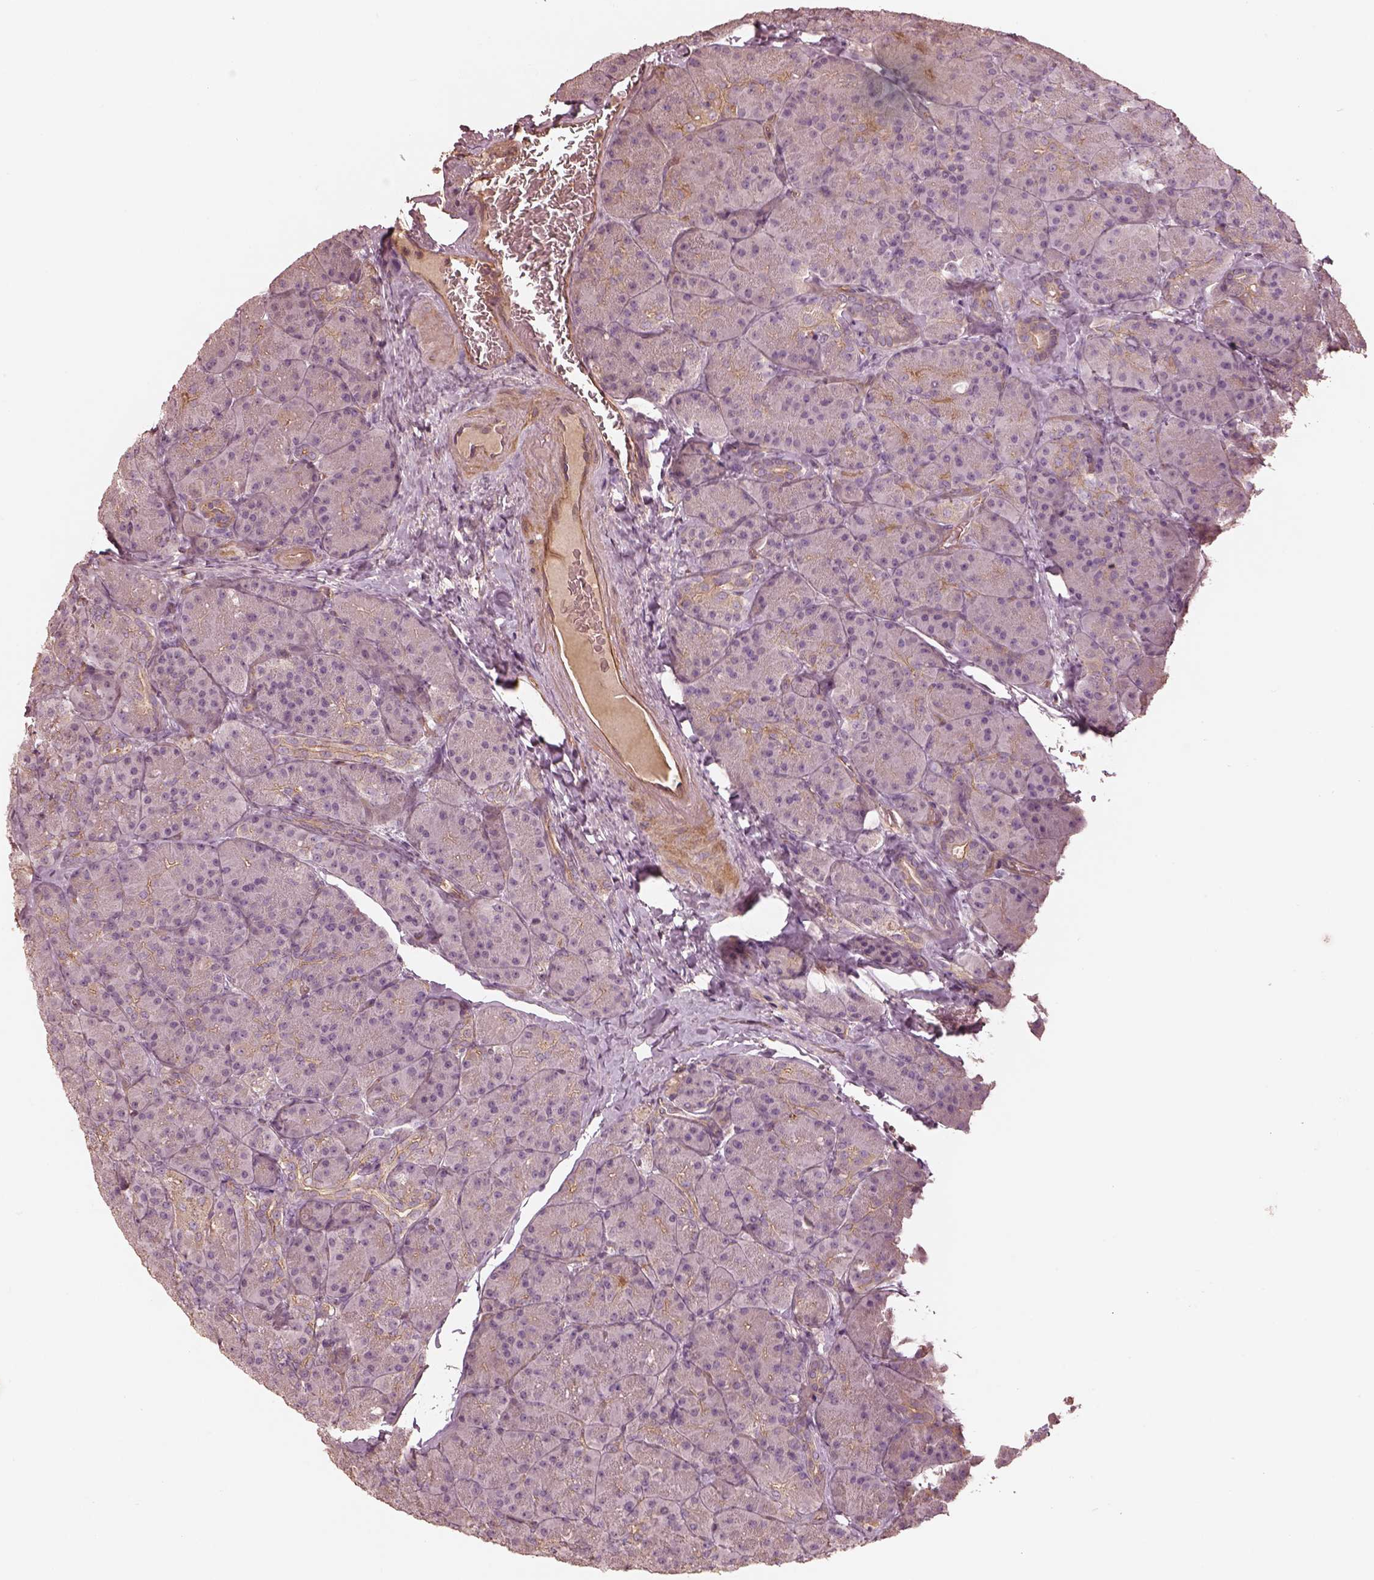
{"staining": {"intensity": "moderate", "quantity": "<25%", "location": "cytoplasmic/membranous"}, "tissue": "pancreas", "cell_type": "Exocrine glandular cells", "image_type": "normal", "snomed": [{"axis": "morphology", "description": "Normal tissue, NOS"}, {"axis": "topography", "description": "Pancreas"}], "caption": "A brown stain highlights moderate cytoplasmic/membranous positivity of a protein in exocrine glandular cells of unremarkable human pancreas.", "gene": "OTOGL", "patient": {"sex": "male", "age": 57}}